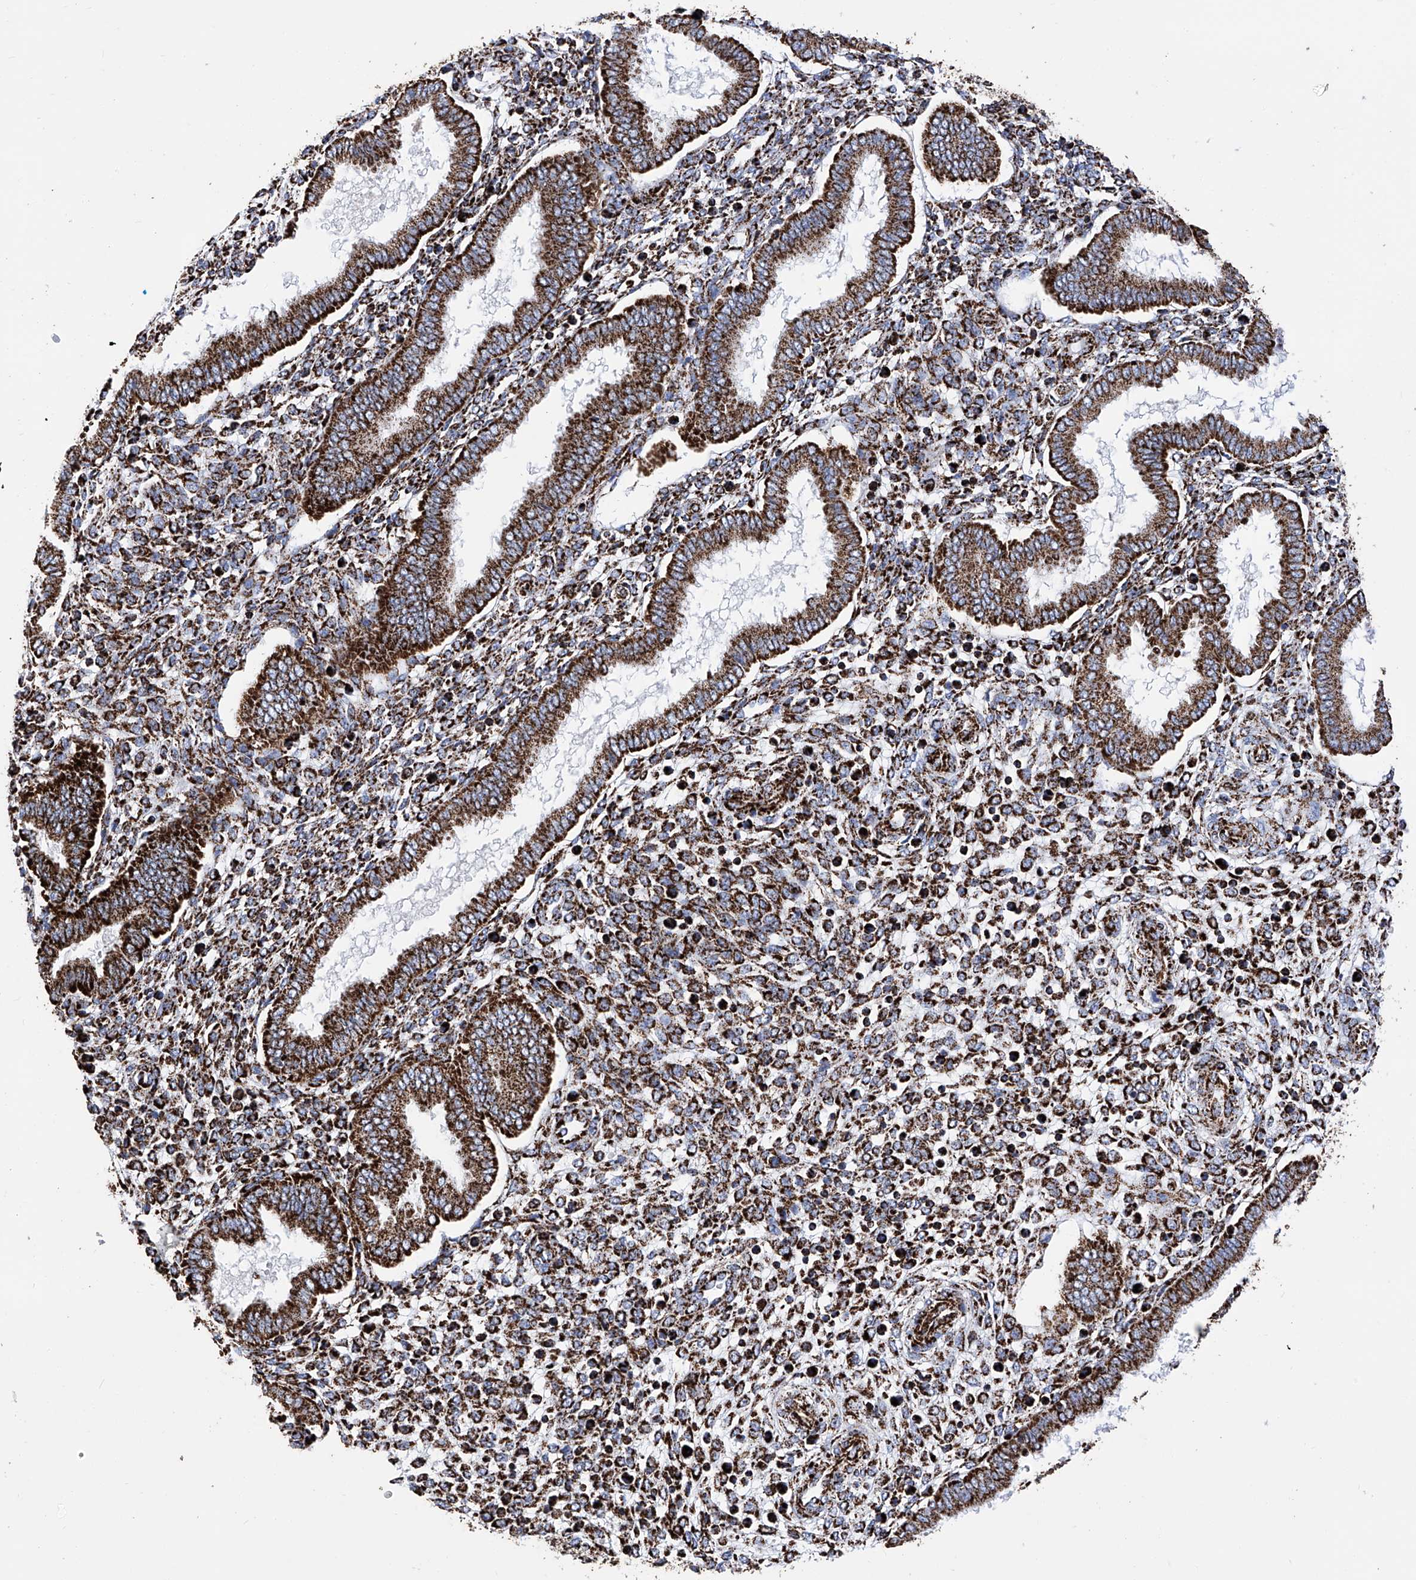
{"staining": {"intensity": "strong", "quantity": "25%-75%", "location": "cytoplasmic/membranous"}, "tissue": "endometrium", "cell_type": "Cells in endometrial stroma", "image_type": "normal", "snomed": [{"axis": "morphology", "description": "Normal tissue, NOS"}, {"axis": "topography", "description": "Endometrium"}], "caption": "Approximately 25%-75% of cells in endometrial stroma in benign human endometrium show strong cytoplasmic/membranous protein expression as visualized by brown immunohistochemical staining.", "gene": "ATP5PF", "patient": {"sex": "female", "age": 24}}